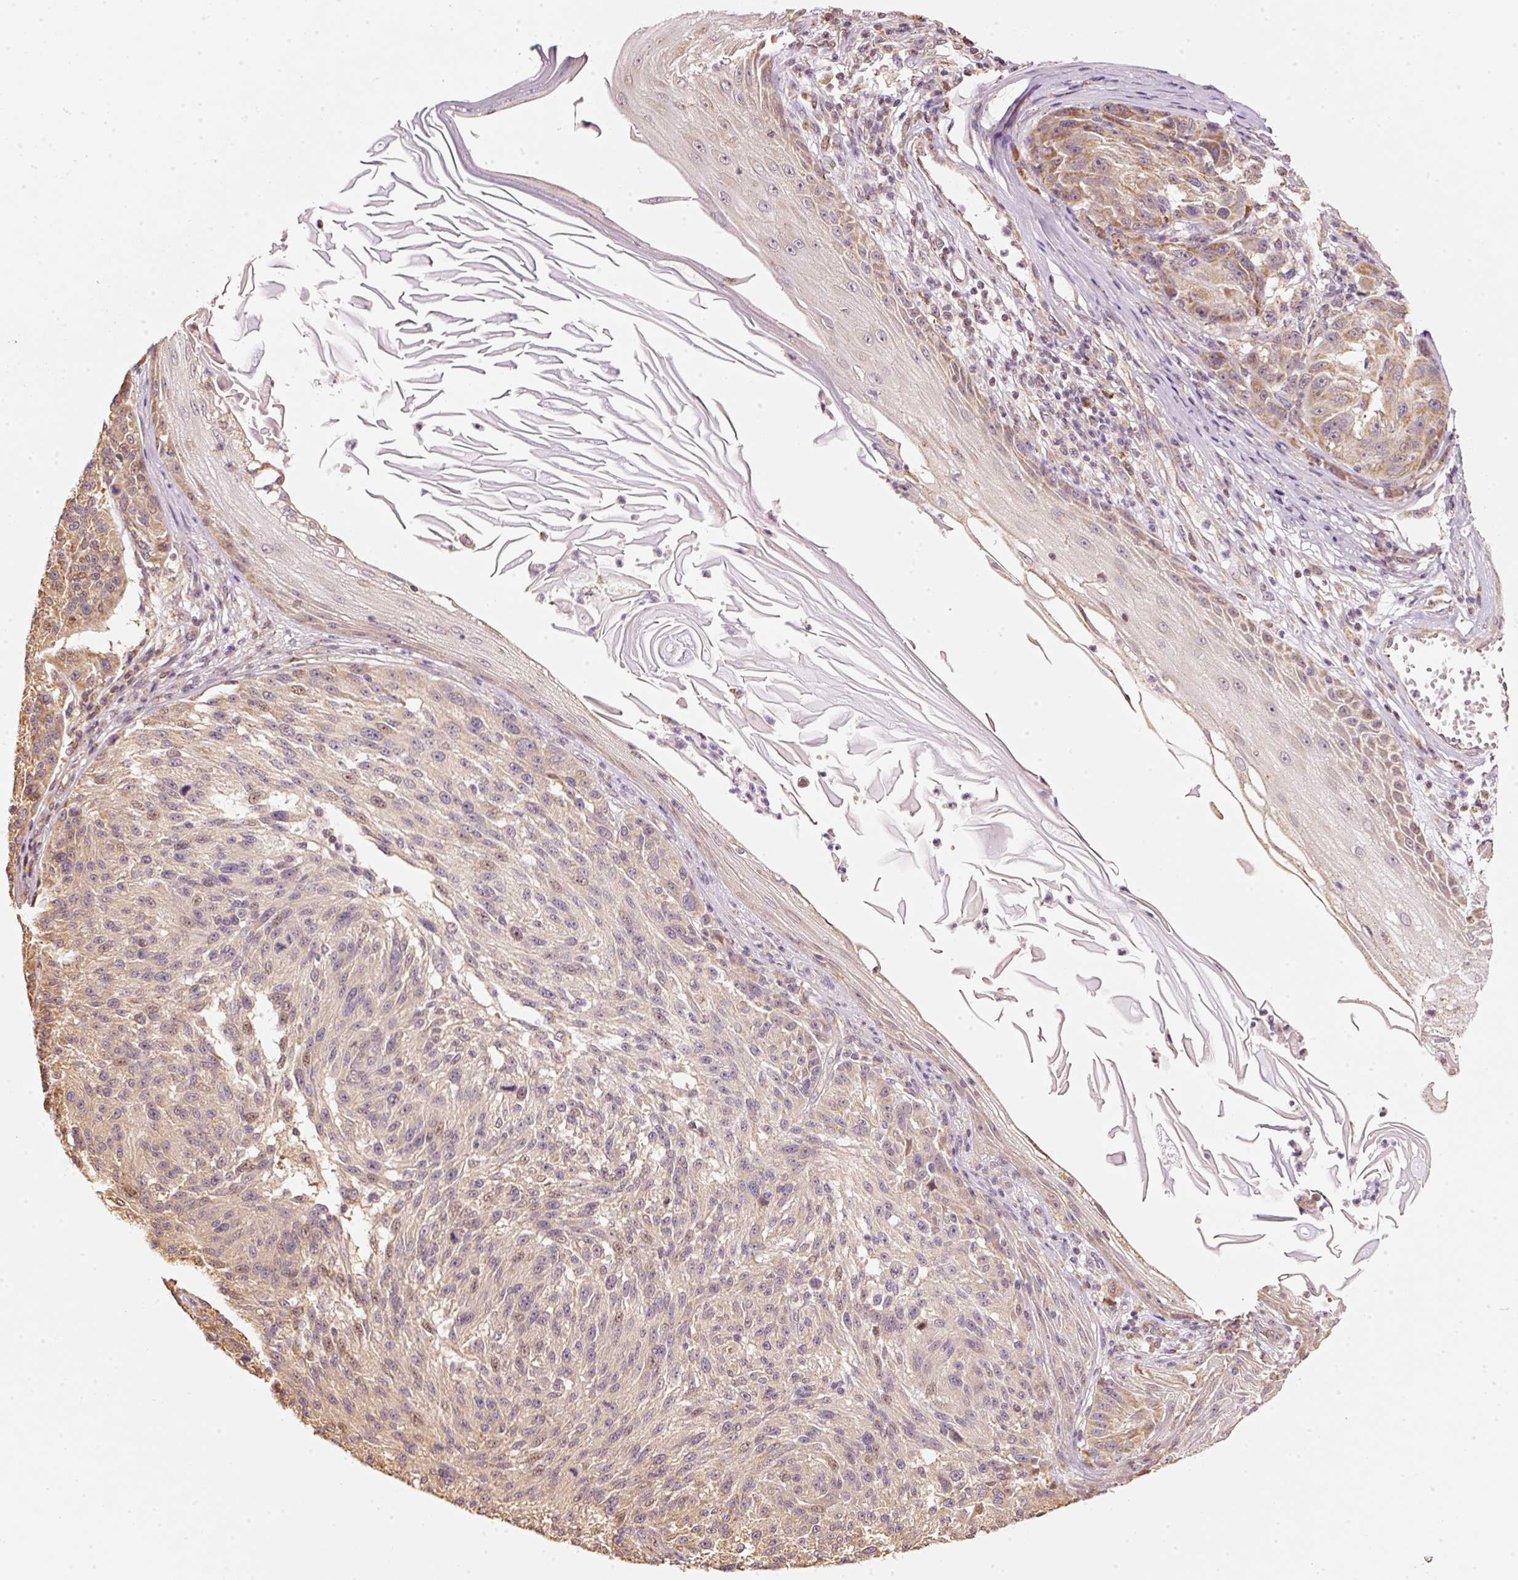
{"staining": {"intensity": "moderate", "quantity": "<25%", "location": "cytoplasmic/membranous,nuclear"}, "tissue": "melanoma", "cell_type": "Tumor cells", "image_type": "cancer", "snomed": [{"axis": "morphology", "description": "Malignant melanoma, NOS"}, {"axis": "topography", "description": "Skin"}], "caption": "Melanoma stained for a protein displays moderate cytoplasmic/membranous and nuclear positivity in tumor cells.", "gene": "RAB35", "patient": {"sex": "male", "age": 53}}